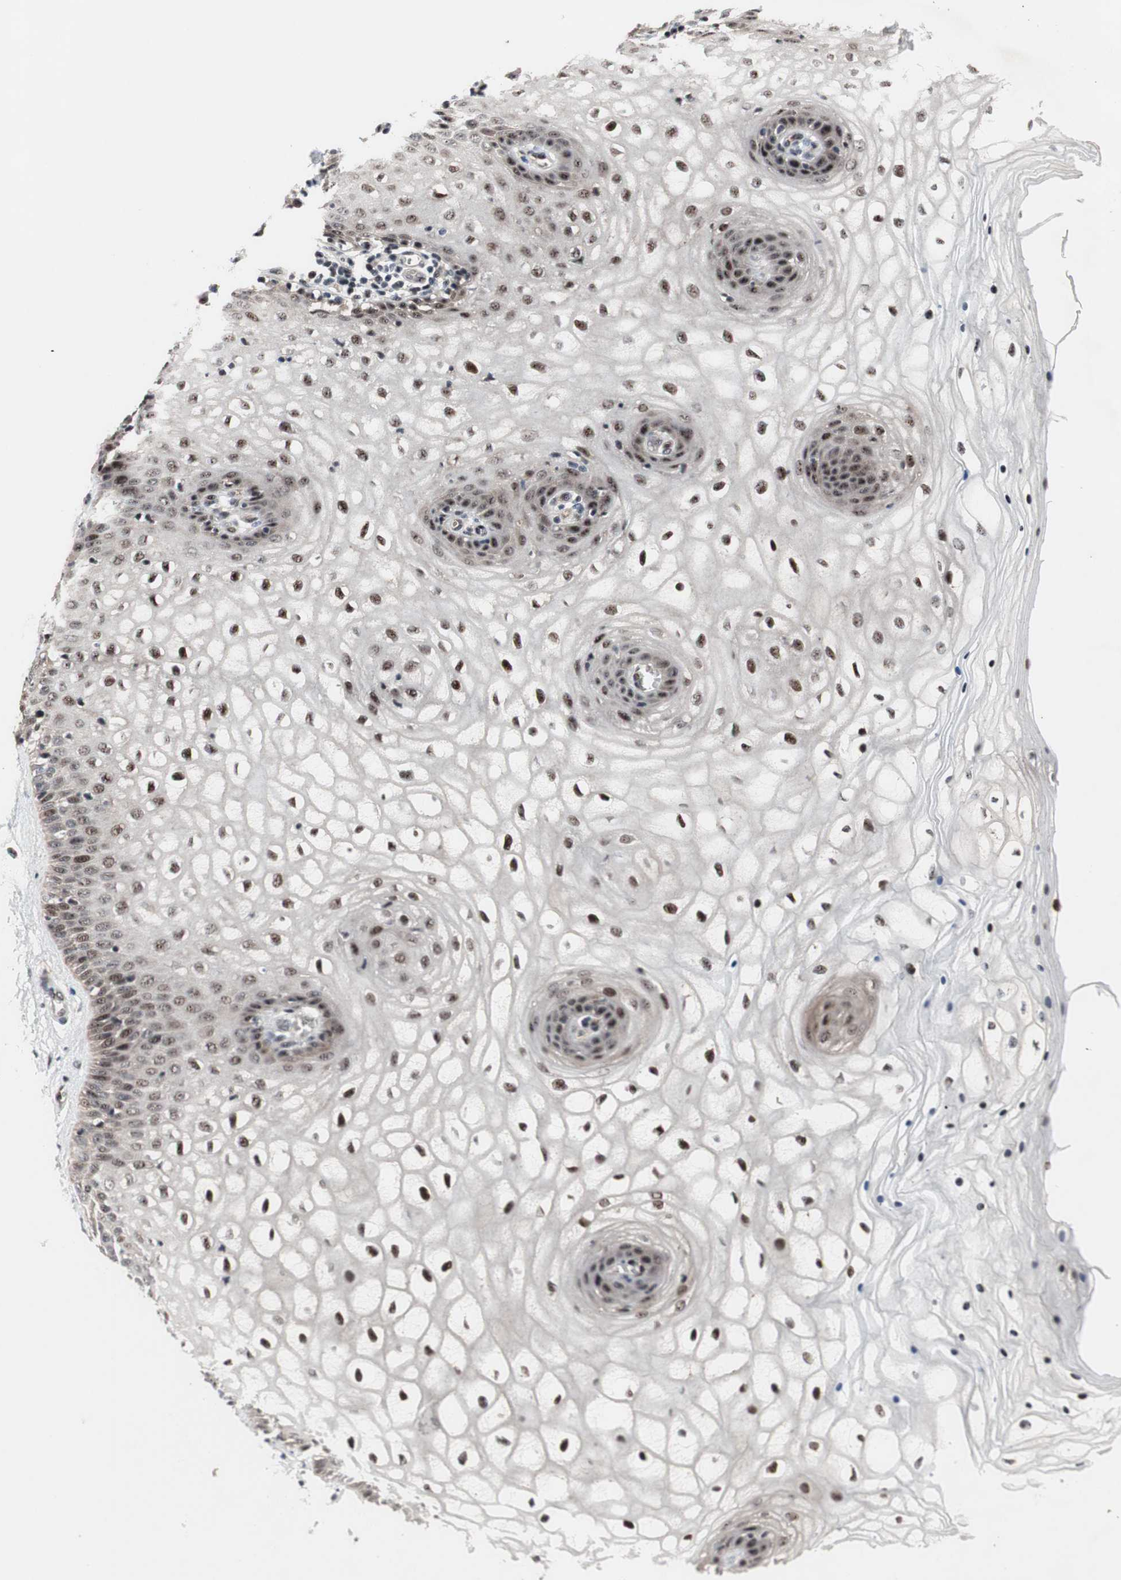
{"staining": {"intensity": "moderate", "quantity": "25%-75%", "location": "cytoplasmic/membranous,nuclear"}, "tissue": "vagina", "cell_type": "Squamous epithelial cells", "image_type": "normal", "snomed": [{"axis": "morphology", "description": "Normal tissue, NOS"}, {"axis": "topography", "description": "Vagina"}], "caption": "Immunohistochemical staining of benign vagina shows medium levels of moderate cytoplasmic/membranous,nuclear positivity in approximately 25%-75% of squamous epithelial cells.", "gene": "PINX1", "patient": {"sex": "female", "age": 34}}